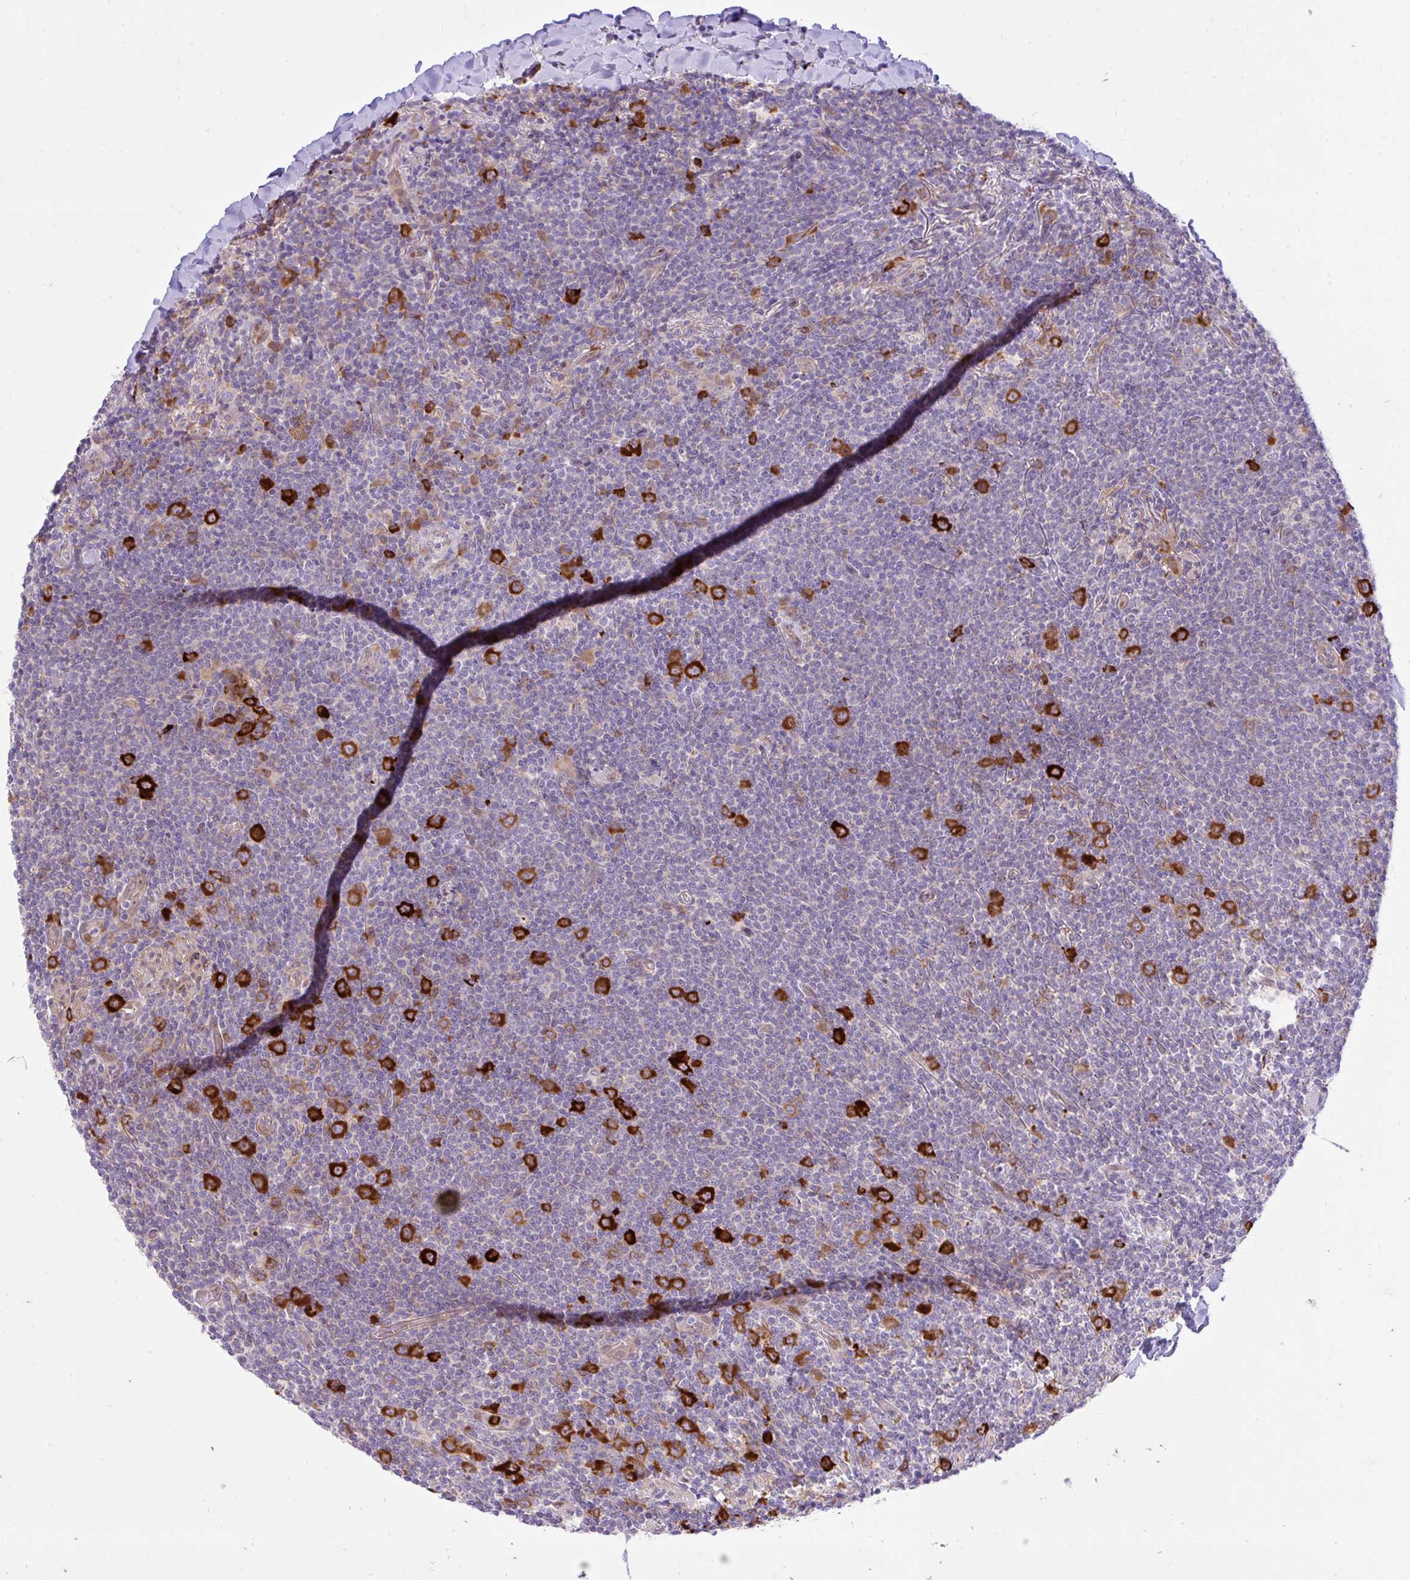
{"staining": {"intensity": "strong", "quantity": "<25%", "location": "cytoplasmic/membranous"}, "tissue": "lymphoma", "cell_type": "Tumor cells", "image_type": "cancer", "snomed": [{"axis": "morphology", "description": "Malignant lymphoma, non-Hodgkin's type, Low grade"}, {"axis": "topography", "description": "Lung"}], "caption": "Protein expression analysis of human lymphoma reveals strong cytoplasmic/membranous staining in about <25% of tumor cells.", "gene": "EEF1A2", "patient": {"sex": "female", "age": 71}}